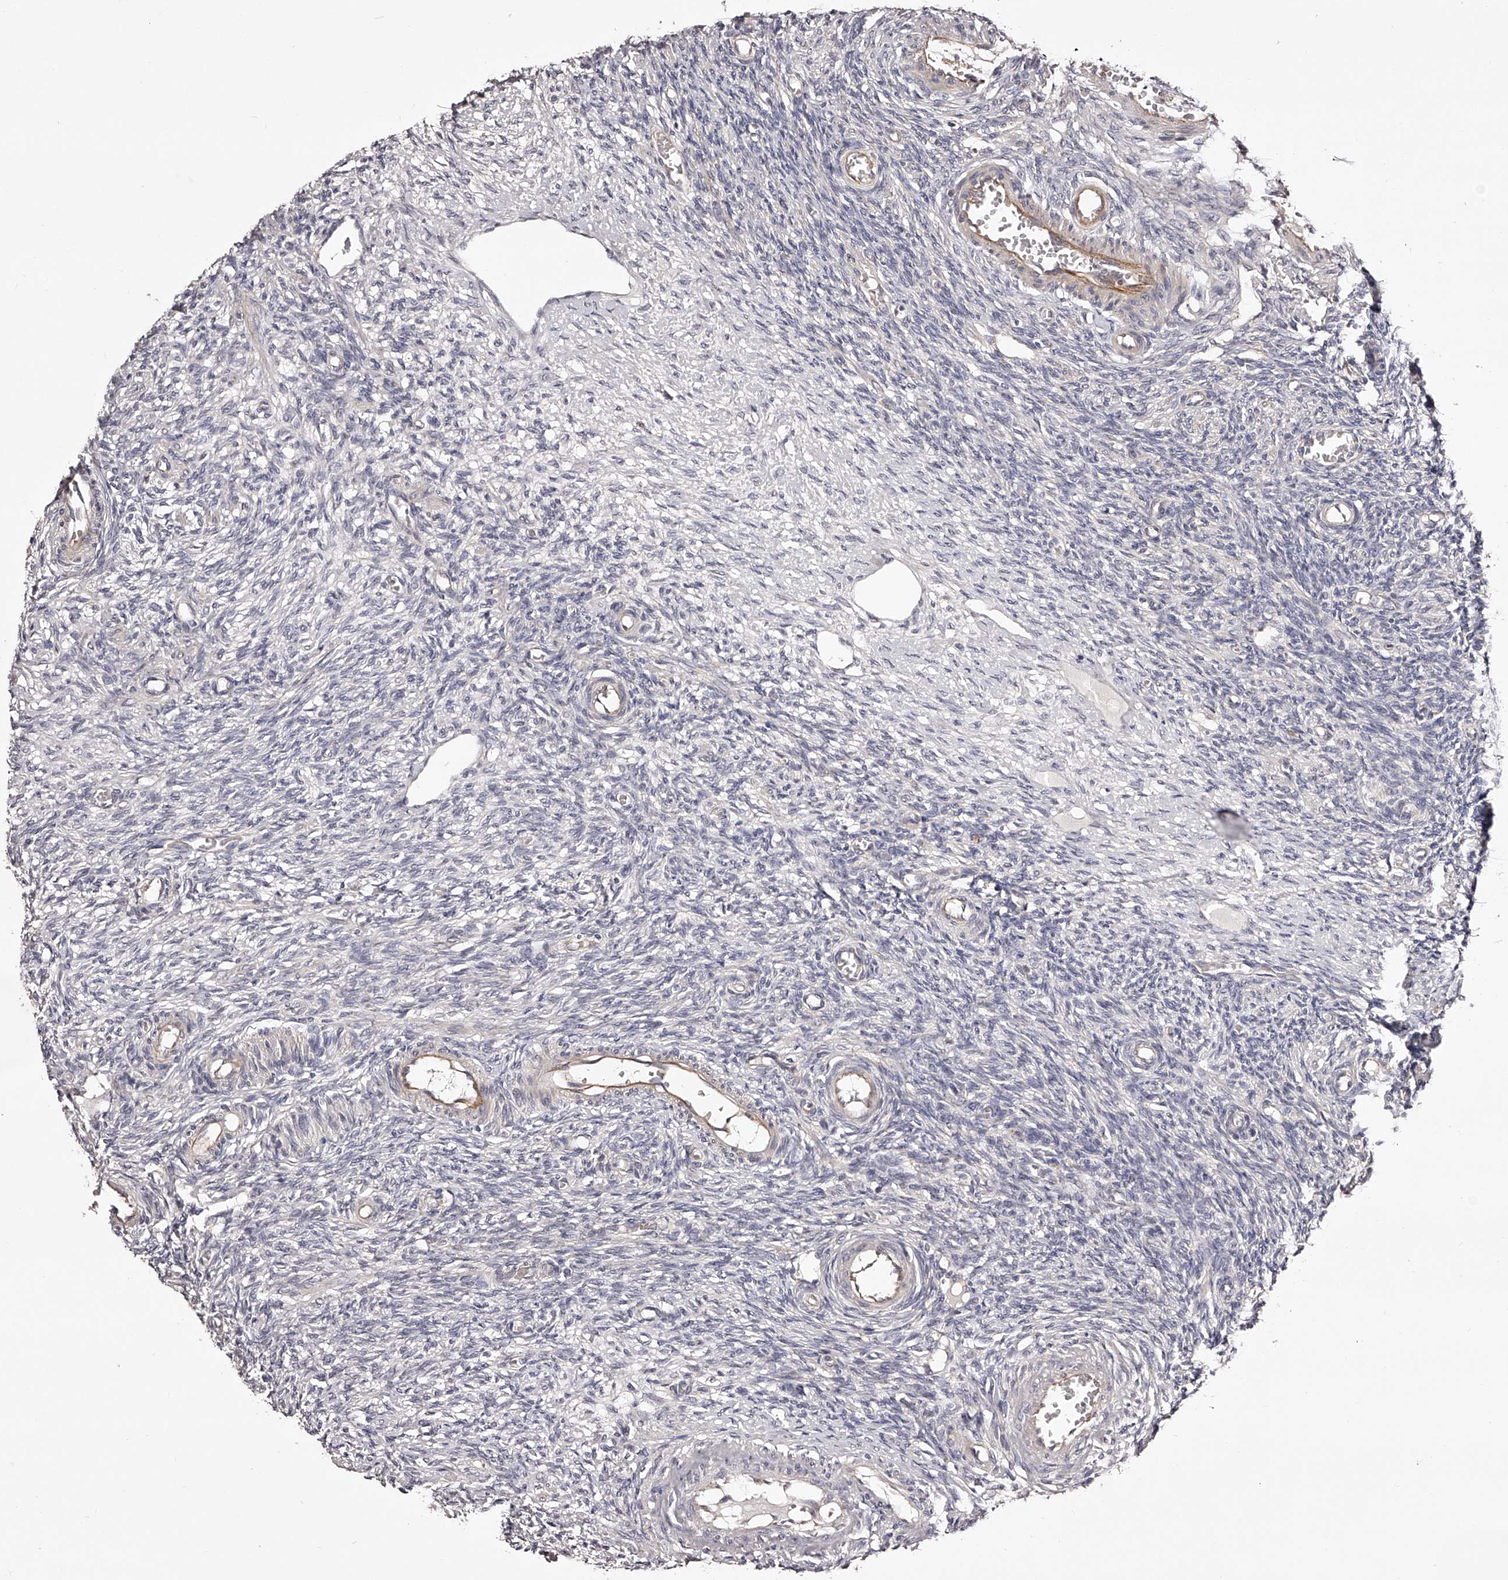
{"staining": {"intensity": "moderate", "quantity": ">75%", "location": "cytoplasmic/membranous"}, "tissue": "ovary", "cell_type": "Follicle cells", "image_type": "normal", "snomed": [{"axis": "morphology", "description": "Normal tissue, NOS"}, {"axis": "topography", "description": "Ovary"}], "caption": "Protein expression analysis of benign human ovary reveals moderate cytoplasmic/membranous staining in approximately >75% of follicle cells.", "gene": "ODF2L", "patient": {"sex": "female", "age": 27}}